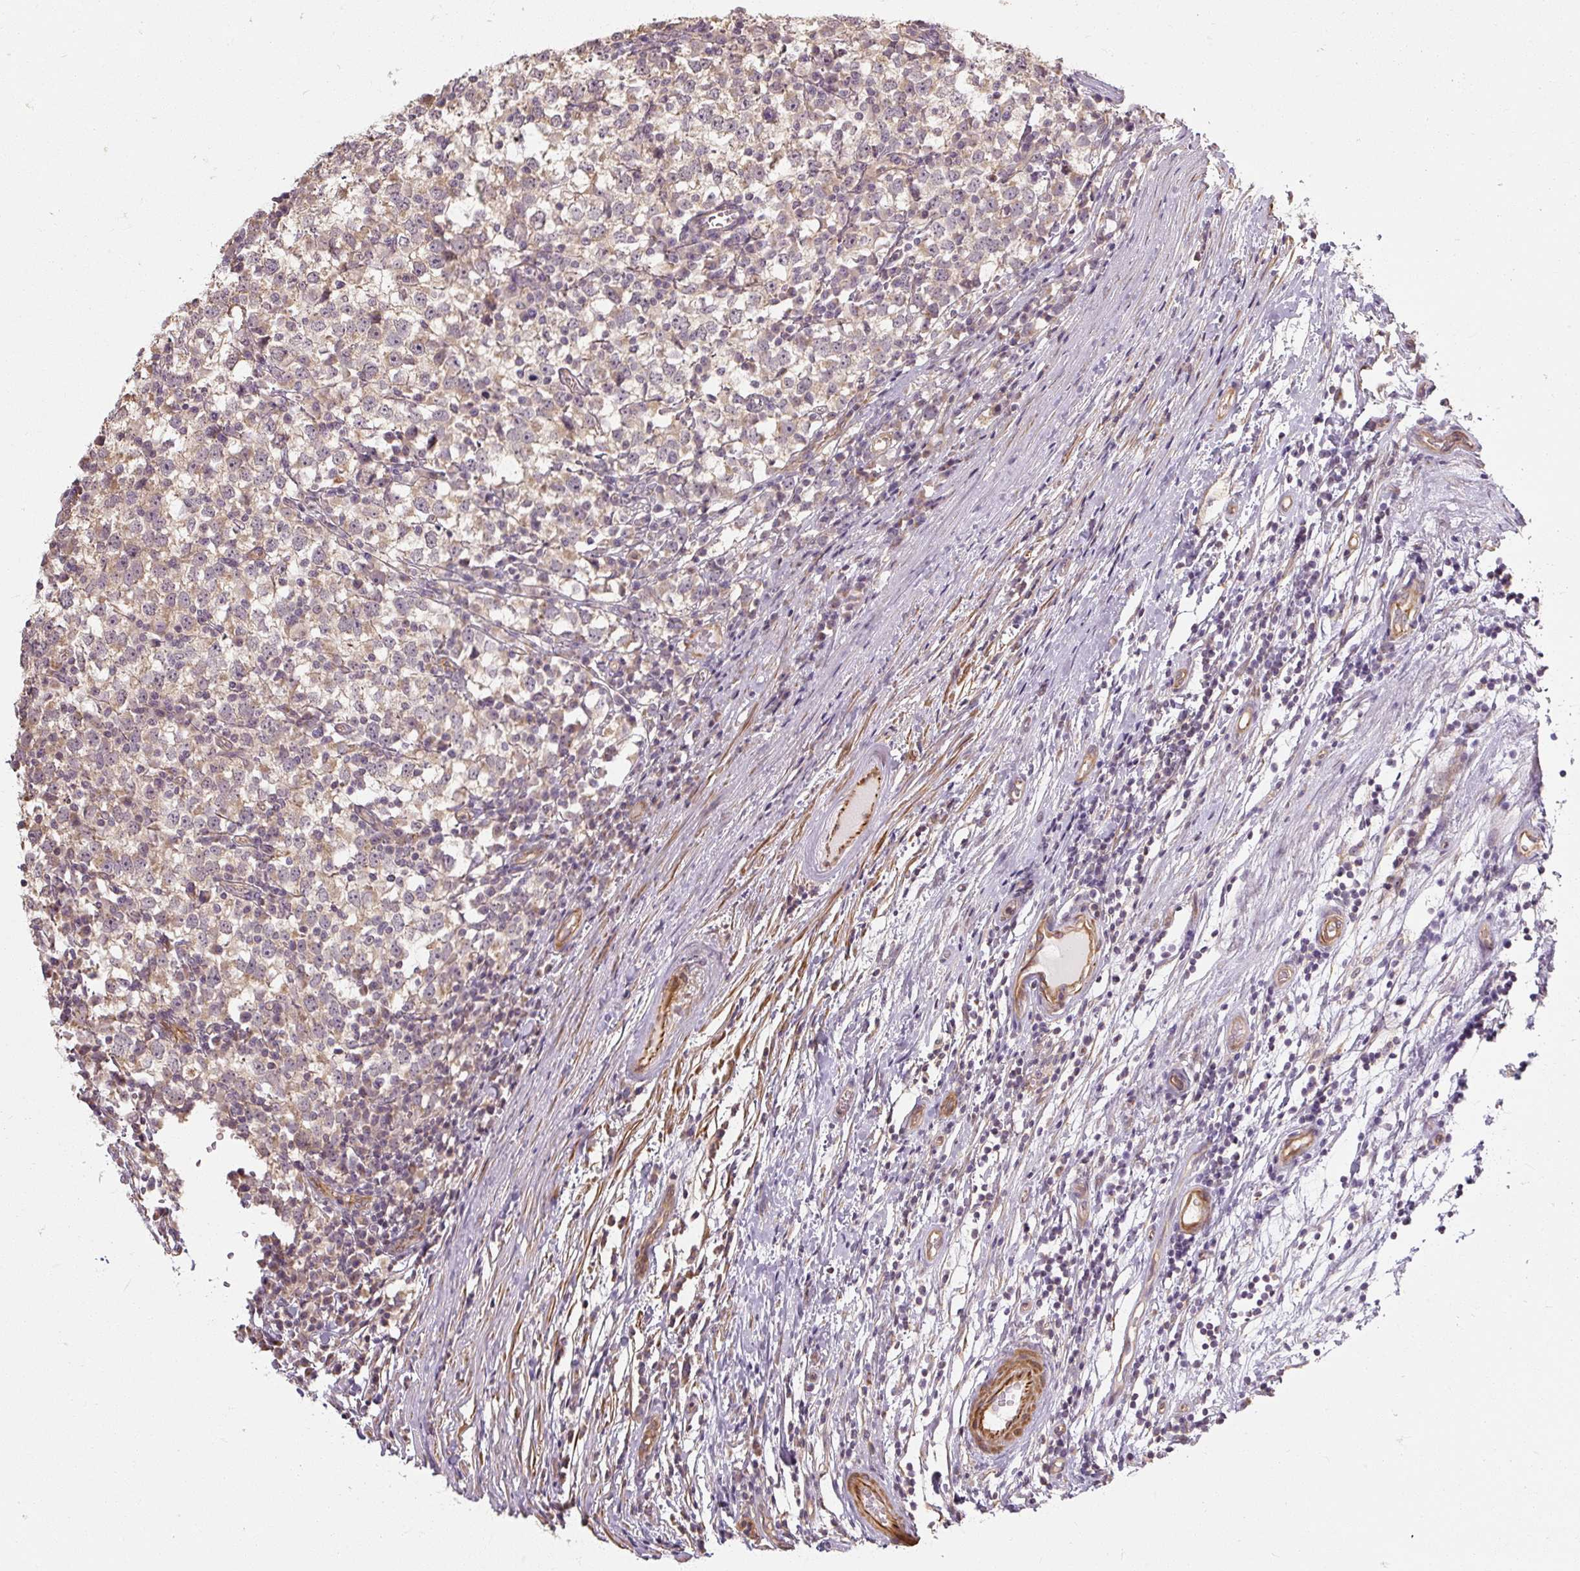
{"staining": {"intensity": "weak", "quantity": "<25%", "location": "cytoplasmic/membranous"}, "tissue": "testis cancer", "cell_type": "Tumor cells", "image_type": "cancer", "snomed": [{"axis": "morphology", "description": "Seminoma, NOS"}, {"axis": "topography", "description": "Testis"}], "caption": "Immunohistochemistry (IHC) of testis cancer exhibits no expression in tumor cells.", "gene": "RB1CC1", "patient": {"sex": "male", "age": 65}}